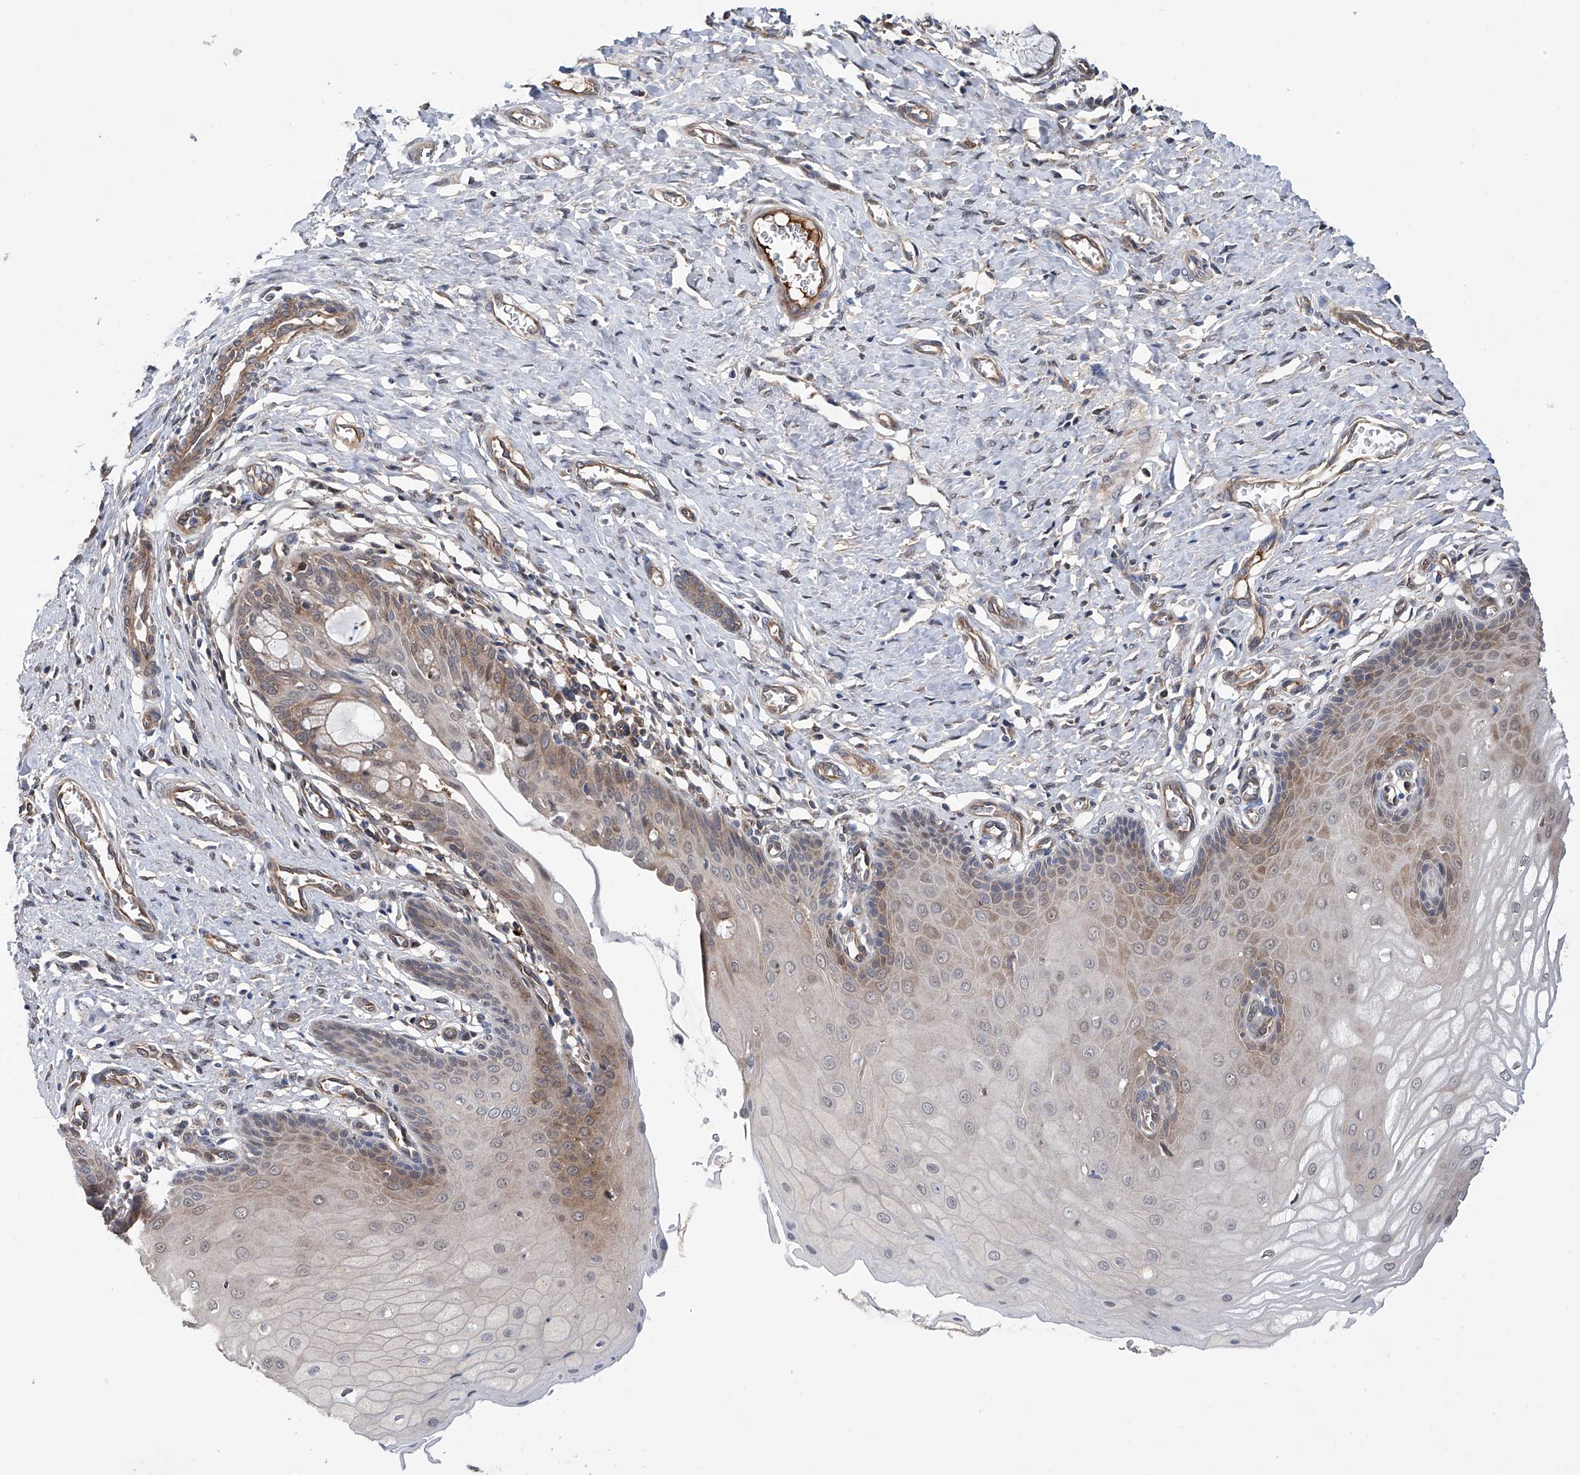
{"staining": {"intensity": "moderate", "quantity": "25%-75%", "location": "cytoplasmic/membranous"}, "tissue": "cervix", "cell_type": "Glandular cells", "image_type": "normal", "snomed": [{"axis": "morphology", "description": "Normal tissue, NOS"}, {"axis": "topography", "description": "Cervix"}], "caption": "IHC staining of unremarkable cervix, which displays medium levels of moderate cytoplasmic/membranous expression in approximately 25%-75% of glandular cells indicating moderate cytoplasmic/membranous protein expression. The staining was performed using DAB (brown) for protein detection and nuclei were counterstained in hematoxylin (blue).", "gene": "NUDT17", "patient": {"sex": "female", "age": 55}}